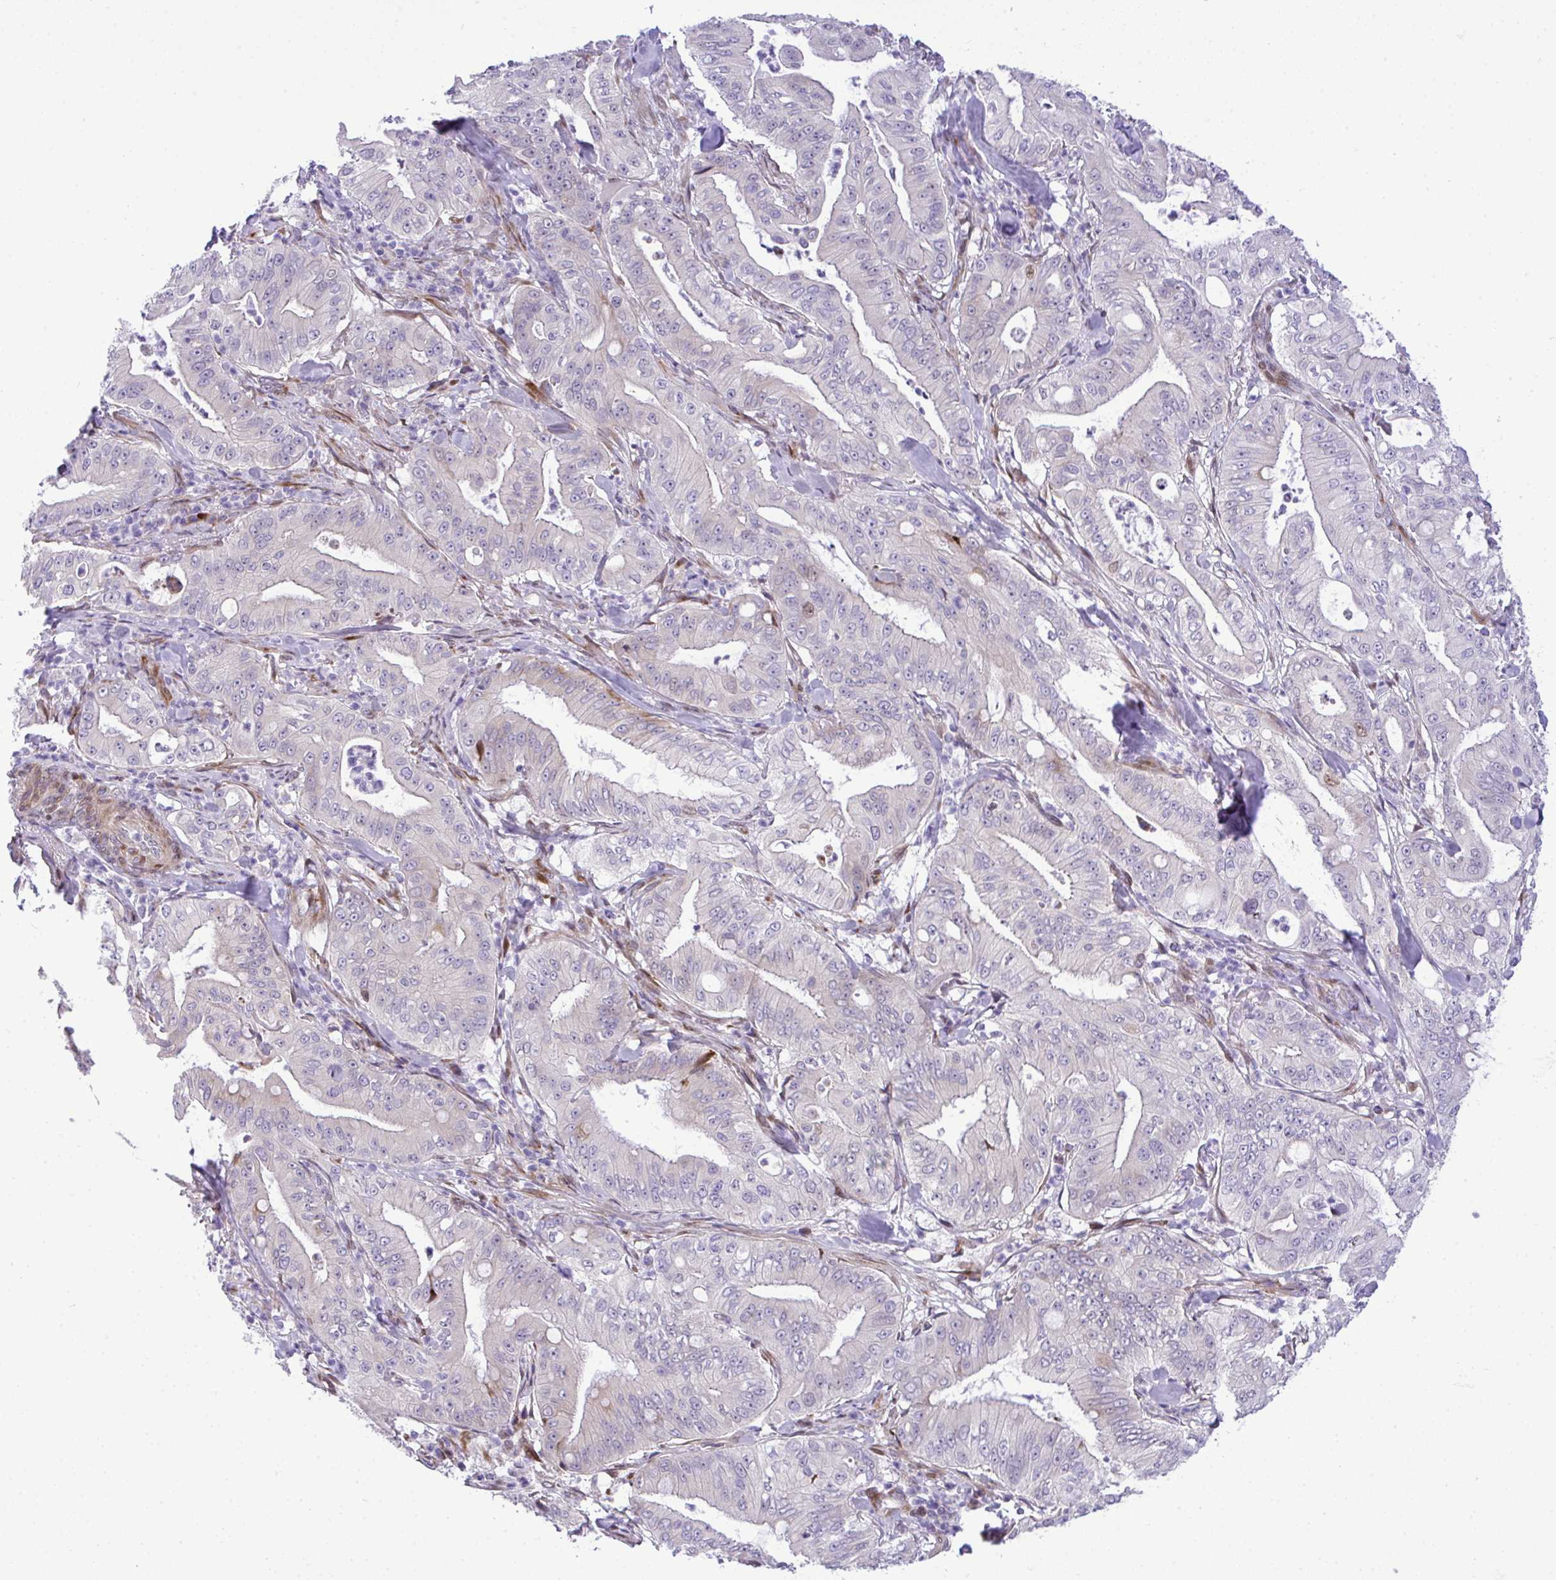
{"staining": {"intensity": "weak", "quantity": "<25%", "location": "cytoplasmic/membranous"}, "tissue": "pancreatic cancer", "cell_type": "Tumor cells", "image_type": "cancer", "snomed": [{"axis": "morphology", "description": "Adenocarcinoma, NOS"}, {"axis": "topography", "description": "Pancreas"}], "caption": "High magnification brightfield microscopy of pancreatic cancer stained with DAB (brown) and counterstained with hematoxylin (blue): tumor cells show no significant expression.", "gene": "CASTOR2", "patient": {"sex": "male", "age": 71}}